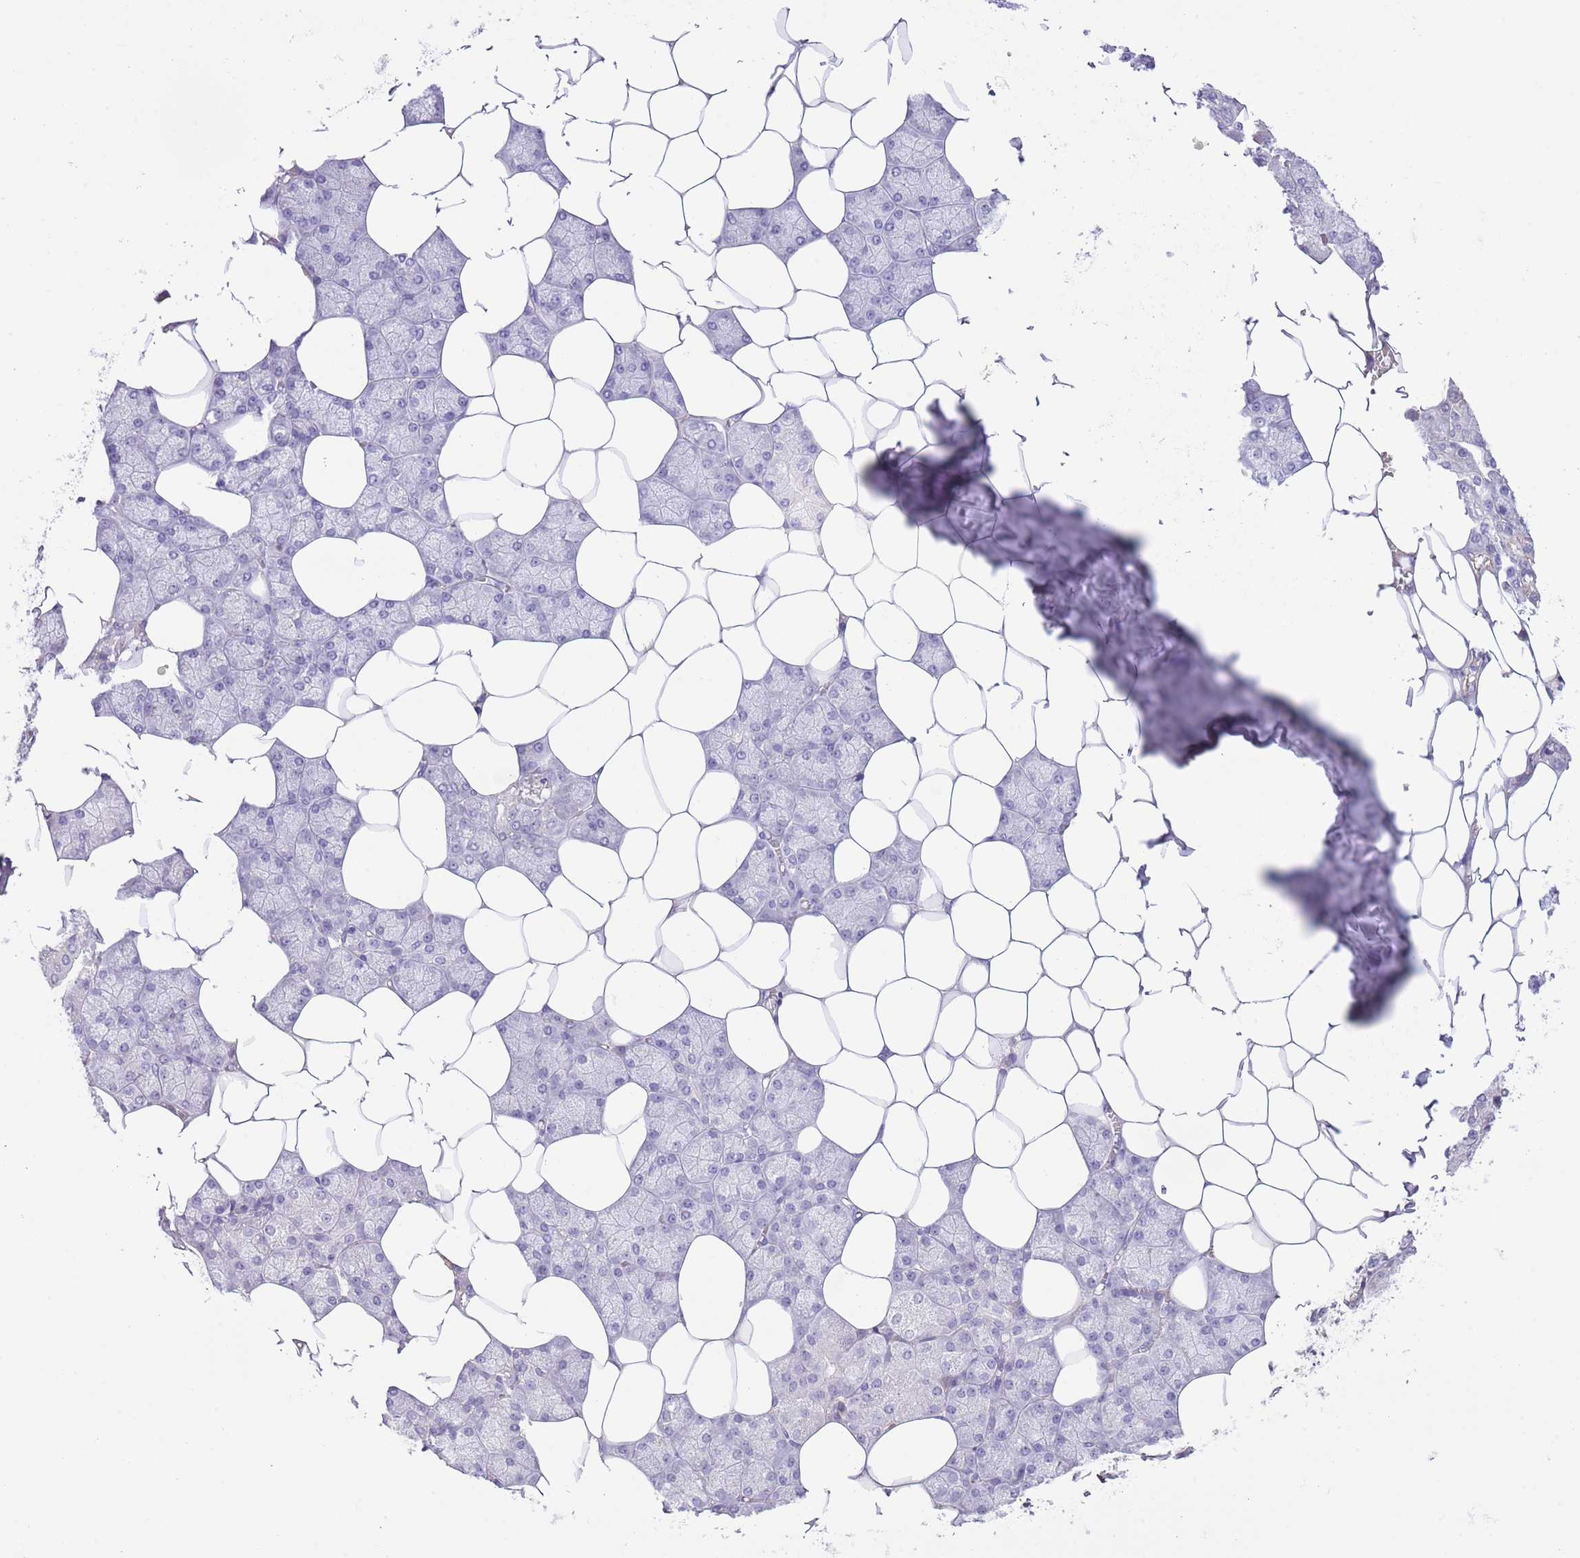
{"staining": {"intensity": "negative", "quantity": "none", "location": "none"}, "tissue": "salivary gland", "cell_type": "Glandular cells", "image_type": "normal", "snomed": [{"axis": "morphology", "description": "Normal tissue, NOS"}, {"axis": "topography", "description": "Salivary gland"}], "caption": "Immunohistochemistry (IHC) image of benign human salivary gland stained for a protein (brown), which shows no staining in glandular cells. (Stains: DAB immunohistochemistry with hematoxylin counter stain, Microscopy: brightfield microscopy at high magnification).", "gene": "IGF1", "patient": {"sex": "male", "age": 62}}